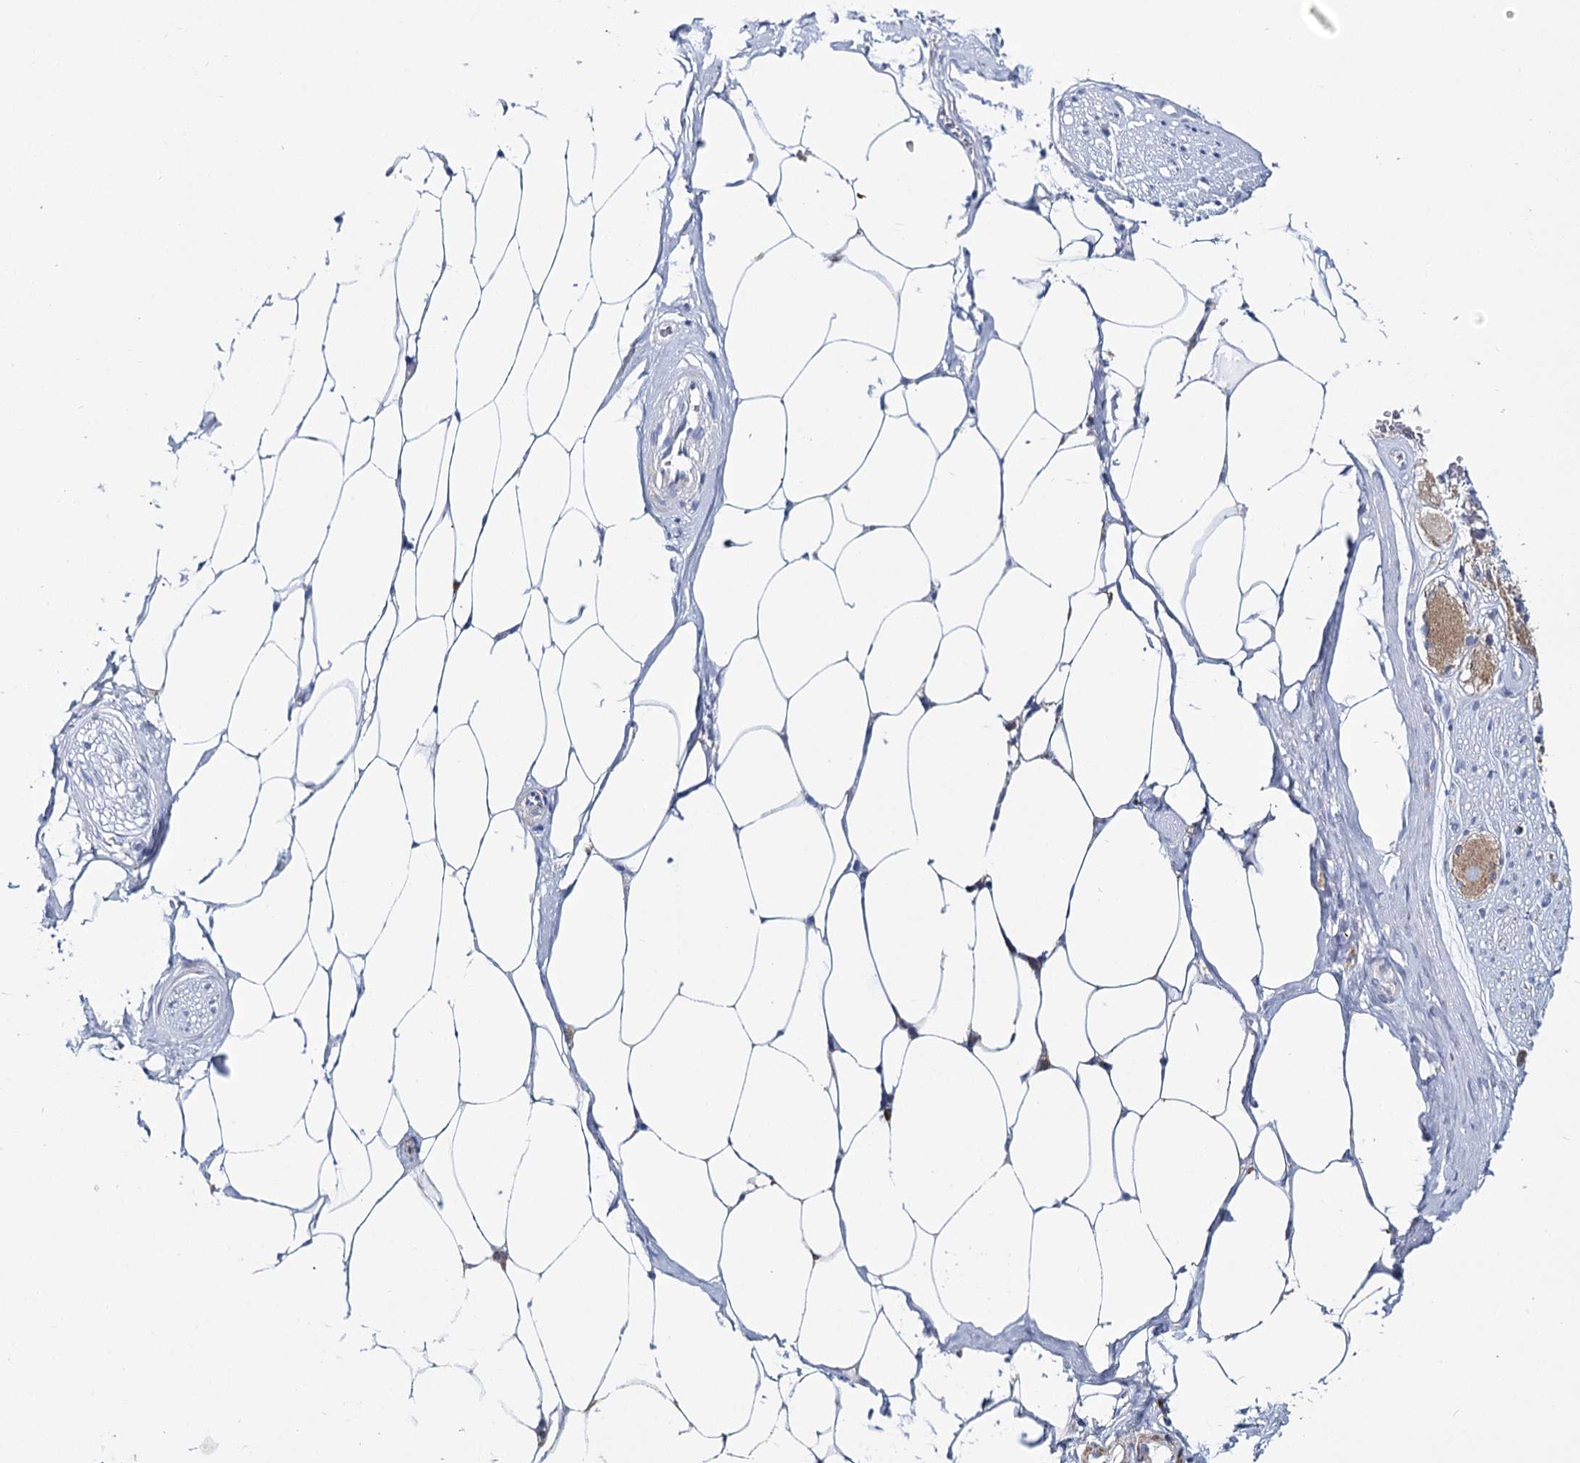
{"staining": {"intensity": "moderate", "quantity": "<25%", "location": "cytoplasmic/membranous"}, "tissue": "adipose tissue", "cell_type": "Adipocytes", "image_type": "normal", "snomed": [{"axis": "morphology", "description": "Normal tissue, NOS"}, {"axis": "morphology", "description": "Adenocarcinoma, Low grade"}, {"axis": "topography", "description": "Prostate"}, {"axis": "topography", "description": "Peripheral nerve tissue"}], "caption": "This image reveals immunohistochemistry staining of unremarkable human adipose tissue, with low moderate cytoplasmic/membranous positivity in about <25% of adipocytes.", "gene": "THUMPD3", "patient": {"sex": "male", "age": 63}}